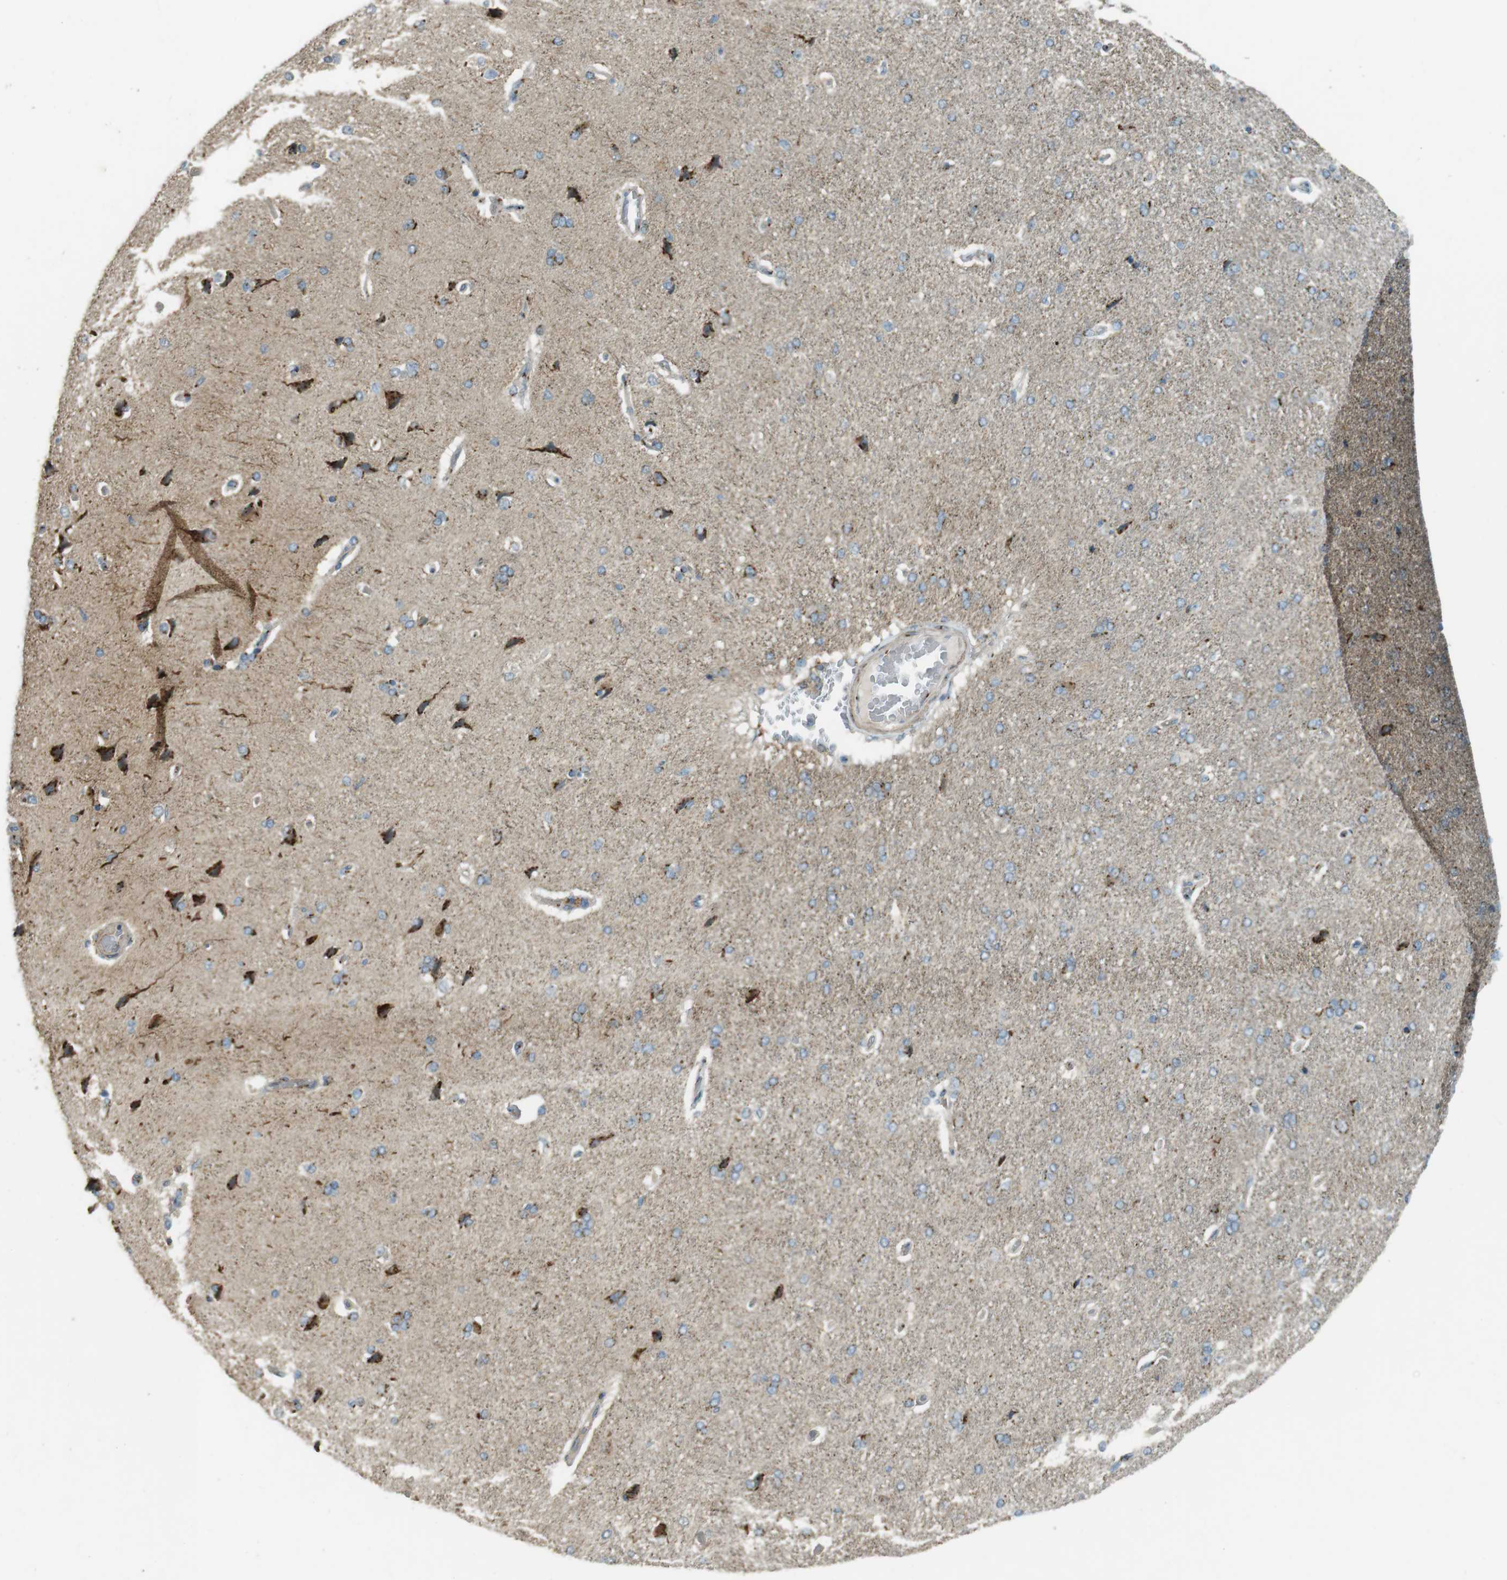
{"staining": {"intensity": "moderate", "quantity": "25%-75%", "location": "cytoplasmic/membranous"}, "tissue": "cerebral cortex", "cell_type": "Endothelial cells", "image_type": "normal", "snomed": [{"axis": "morphology", "description": "Normal tissue, NOS"}, {"axis": "topography", "description": "Cerebral cortex"}], "caption": "This is a photomicrograph of immunohistochemistry staining of normal cerebral cortex, which shows moderate expression in the cytoplasmic/membranous of endothelial cells.", "gene": "TMEM115", "patient": {"sex": "male", "age": 62}}